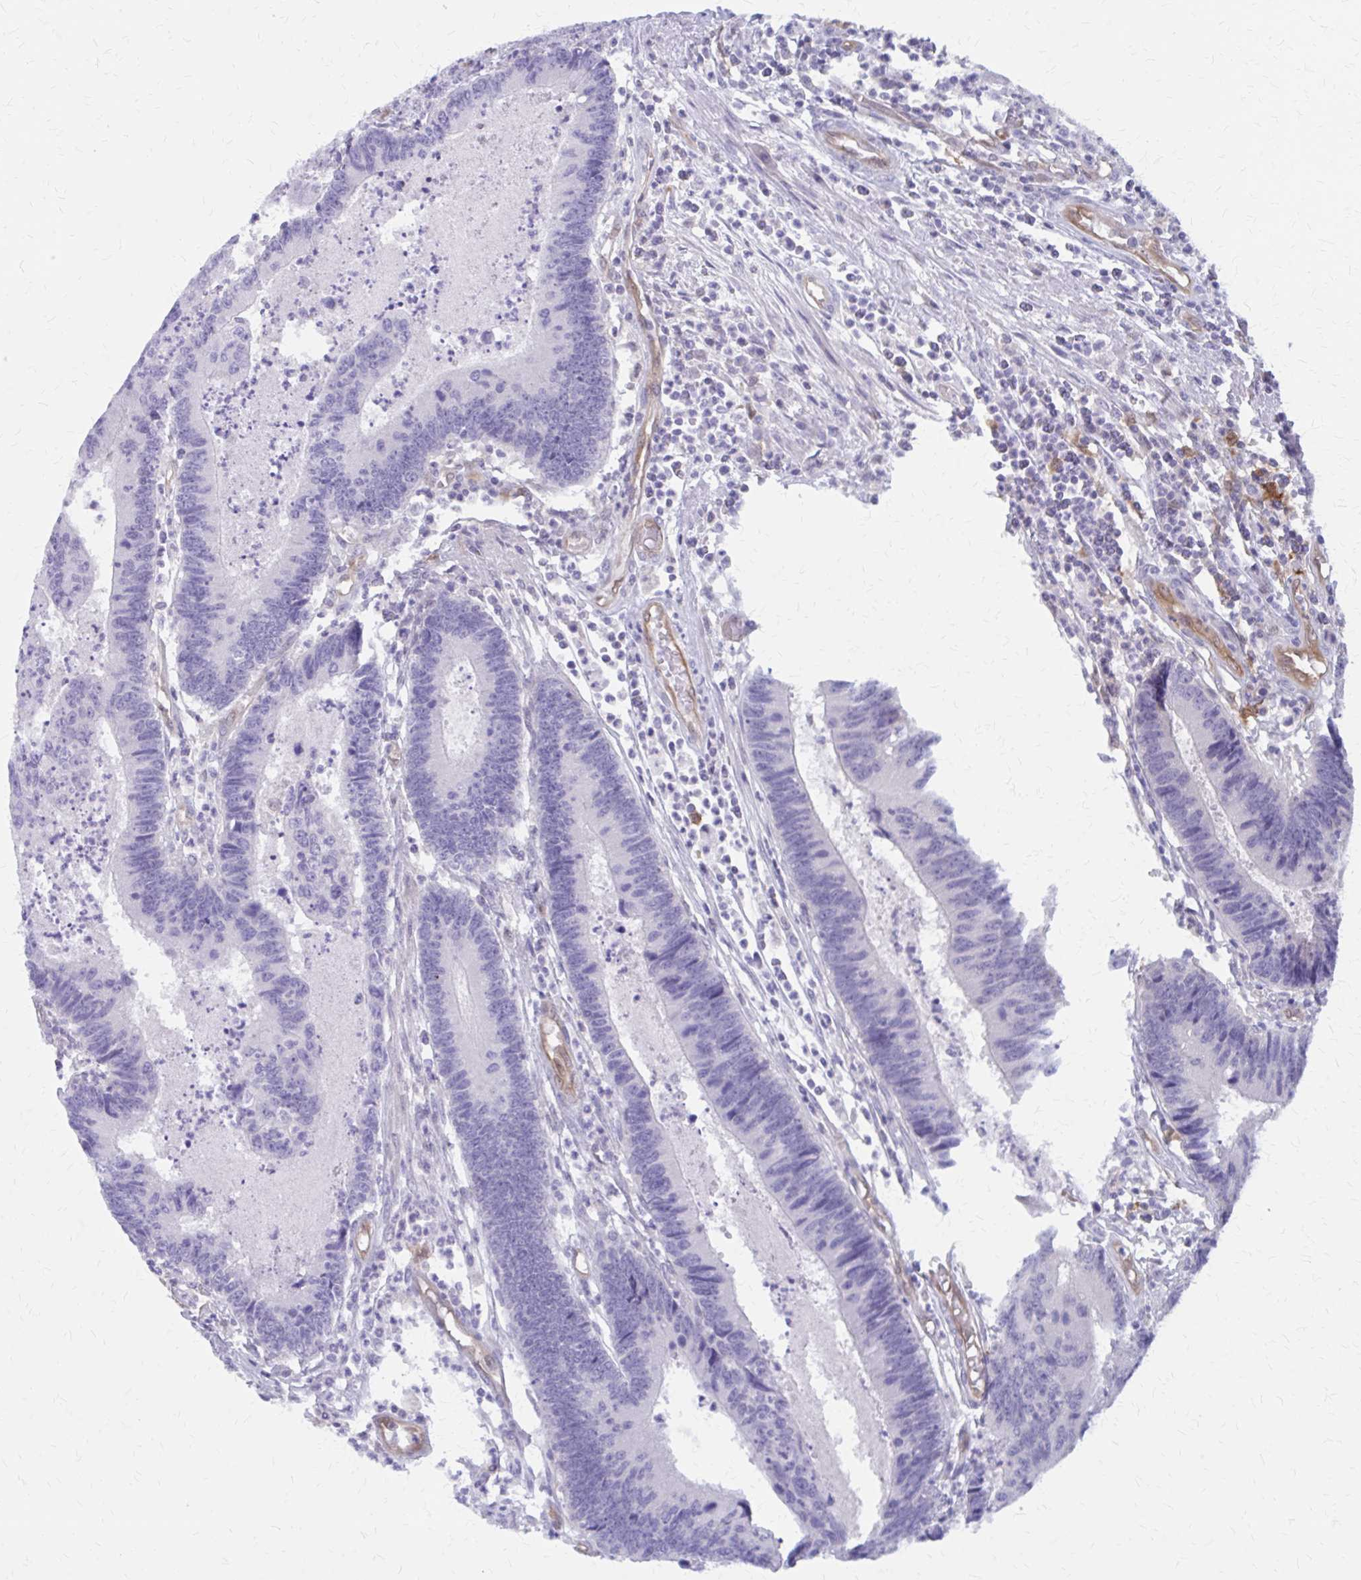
{"staining": {"intensity": "negative", "quantity": "none", "location": "none"}, "tissue": "colorectal cancer", "cell_type": "Tumor cells", "image_type": "cancer", "snomed": [{"axis": "morphology", "description": "Adenocarcinoma, NOS"}, {"axis": "topography", "description": "Colon"}], "caption": "Immunohistochemistry of human colorectal adenocarcinoma reveals no staining in tumor cells. (Stains: DAB (3,3'-diaminobenzidine) IHC with hematoxylin counter stain, Microscopy: brightfield microscopy at high magnification).", "gene": "CLIC2", "patient": {"sex": "female", "age": 67}}